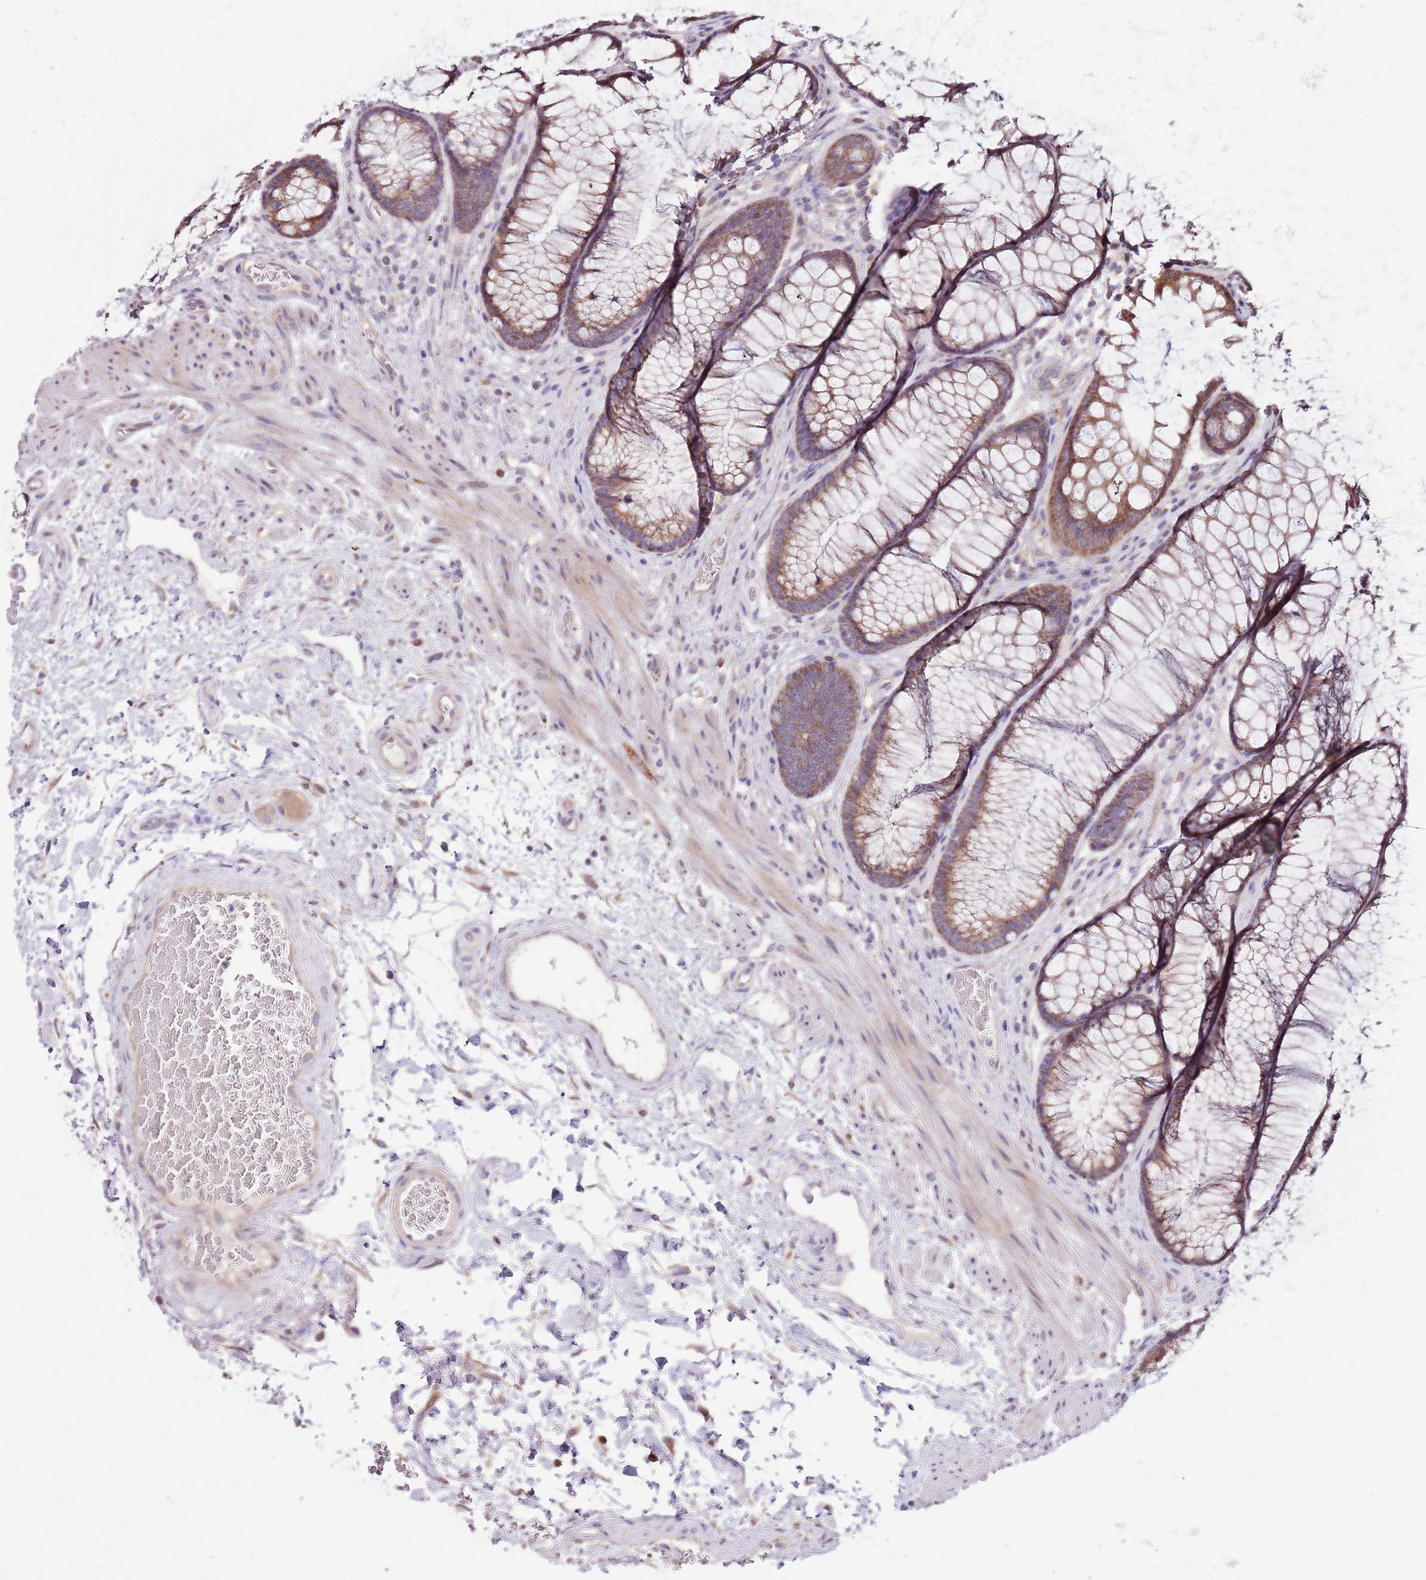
{"staining": {"intensity": "weak", "quantity": ">75%", "location": "cytoplasmic/membranous"}, "tissue": "colon", "cell_type": "Endothelial cells", "image_type": "normal", "snomed": [{"axis": "morphology", "description": "Normal tissue, NOS"}, {"axis": "topography", "description": "Colon"}], "caption": "This photomicrograph reveals normal colon stained with immunohistochemistry (IHC) to label a protein in brown. The cytoplasmic/membranous of endothelial cells show weak positivity for the protein. Nuclei are counter-stained blue.", "gene": "SMG1", "patient": {"sex": "female", "age": 82}}